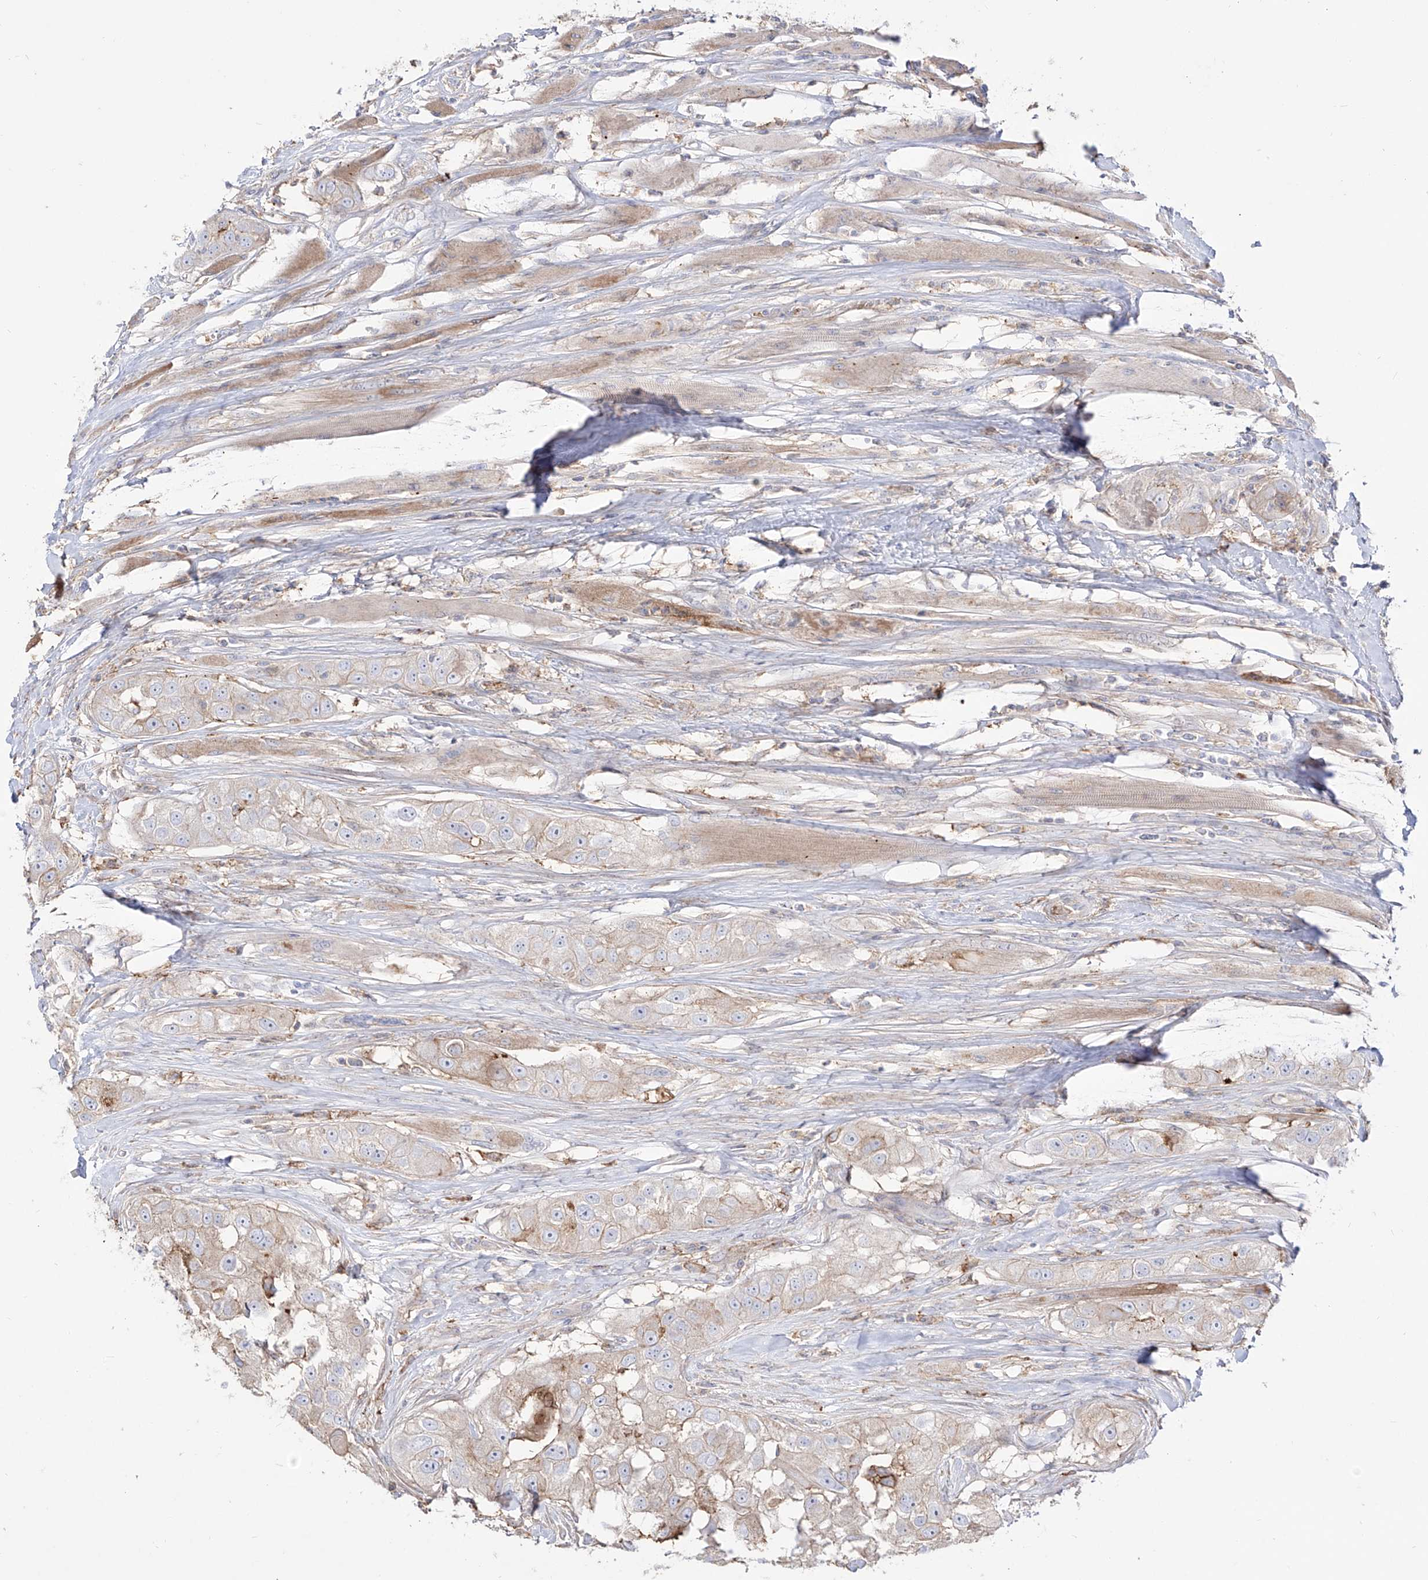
{"staining": {"intensity": "weak", "quantity": "<25%", "location": "cytoplasmic/membranous"}, "tissue": "head and neck cancer", "cell_type": "Tumor cells", "image_type": "cancer", "snomed": [{"axis": "morphology", "description": "Normal tissue, NOS"}, {"axis": "morphology", "description": "Squamous cell carcinoma, NOS"}, {"axis": "topography", "description": "Skeletal muscle"}, {"axis": "topography", "description": "Head-Neck"}], "caption": "Tumor cells are negative for protein expression in human head and neck cancer (squamous cell carcinoma).", "gene": "ZGRF1", "patient": {"sex": "male", "age": 51}}